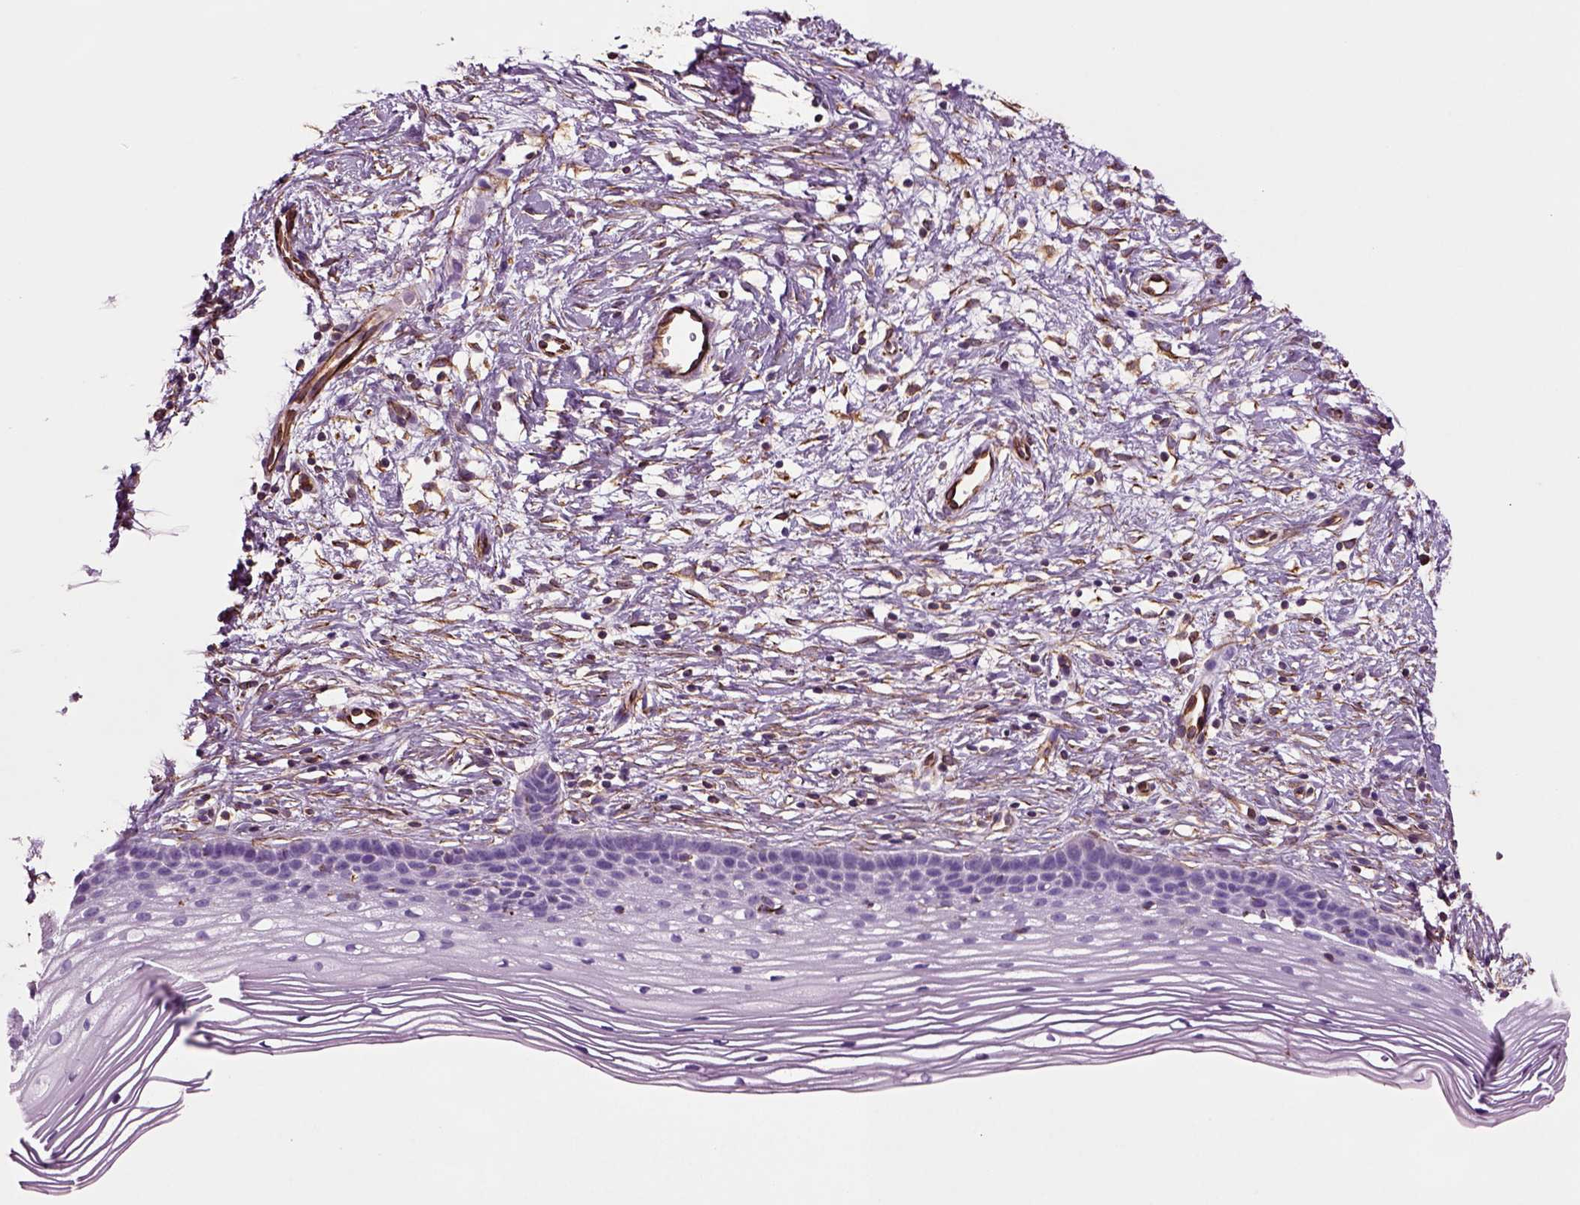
{"staining": {"intensity": "negative", "quantity": "none", "location": "none"}, "tissue": "cervix", "cell_type": "Glandular cells", "image_type": "normal", "snomed": [{"axis": "morphology", "description": "Normal tissue, NOS"}, {"axis": "topography", "description": "Cervix"}], "caption": "High power microscopy micrograph of an immunohistochemistry (IHC) photomicrograph of normal cervix, revealing no significant positivity in glandular cells.", "gene": "ACER3", "patient": {"sex": "female", "age": 39}}